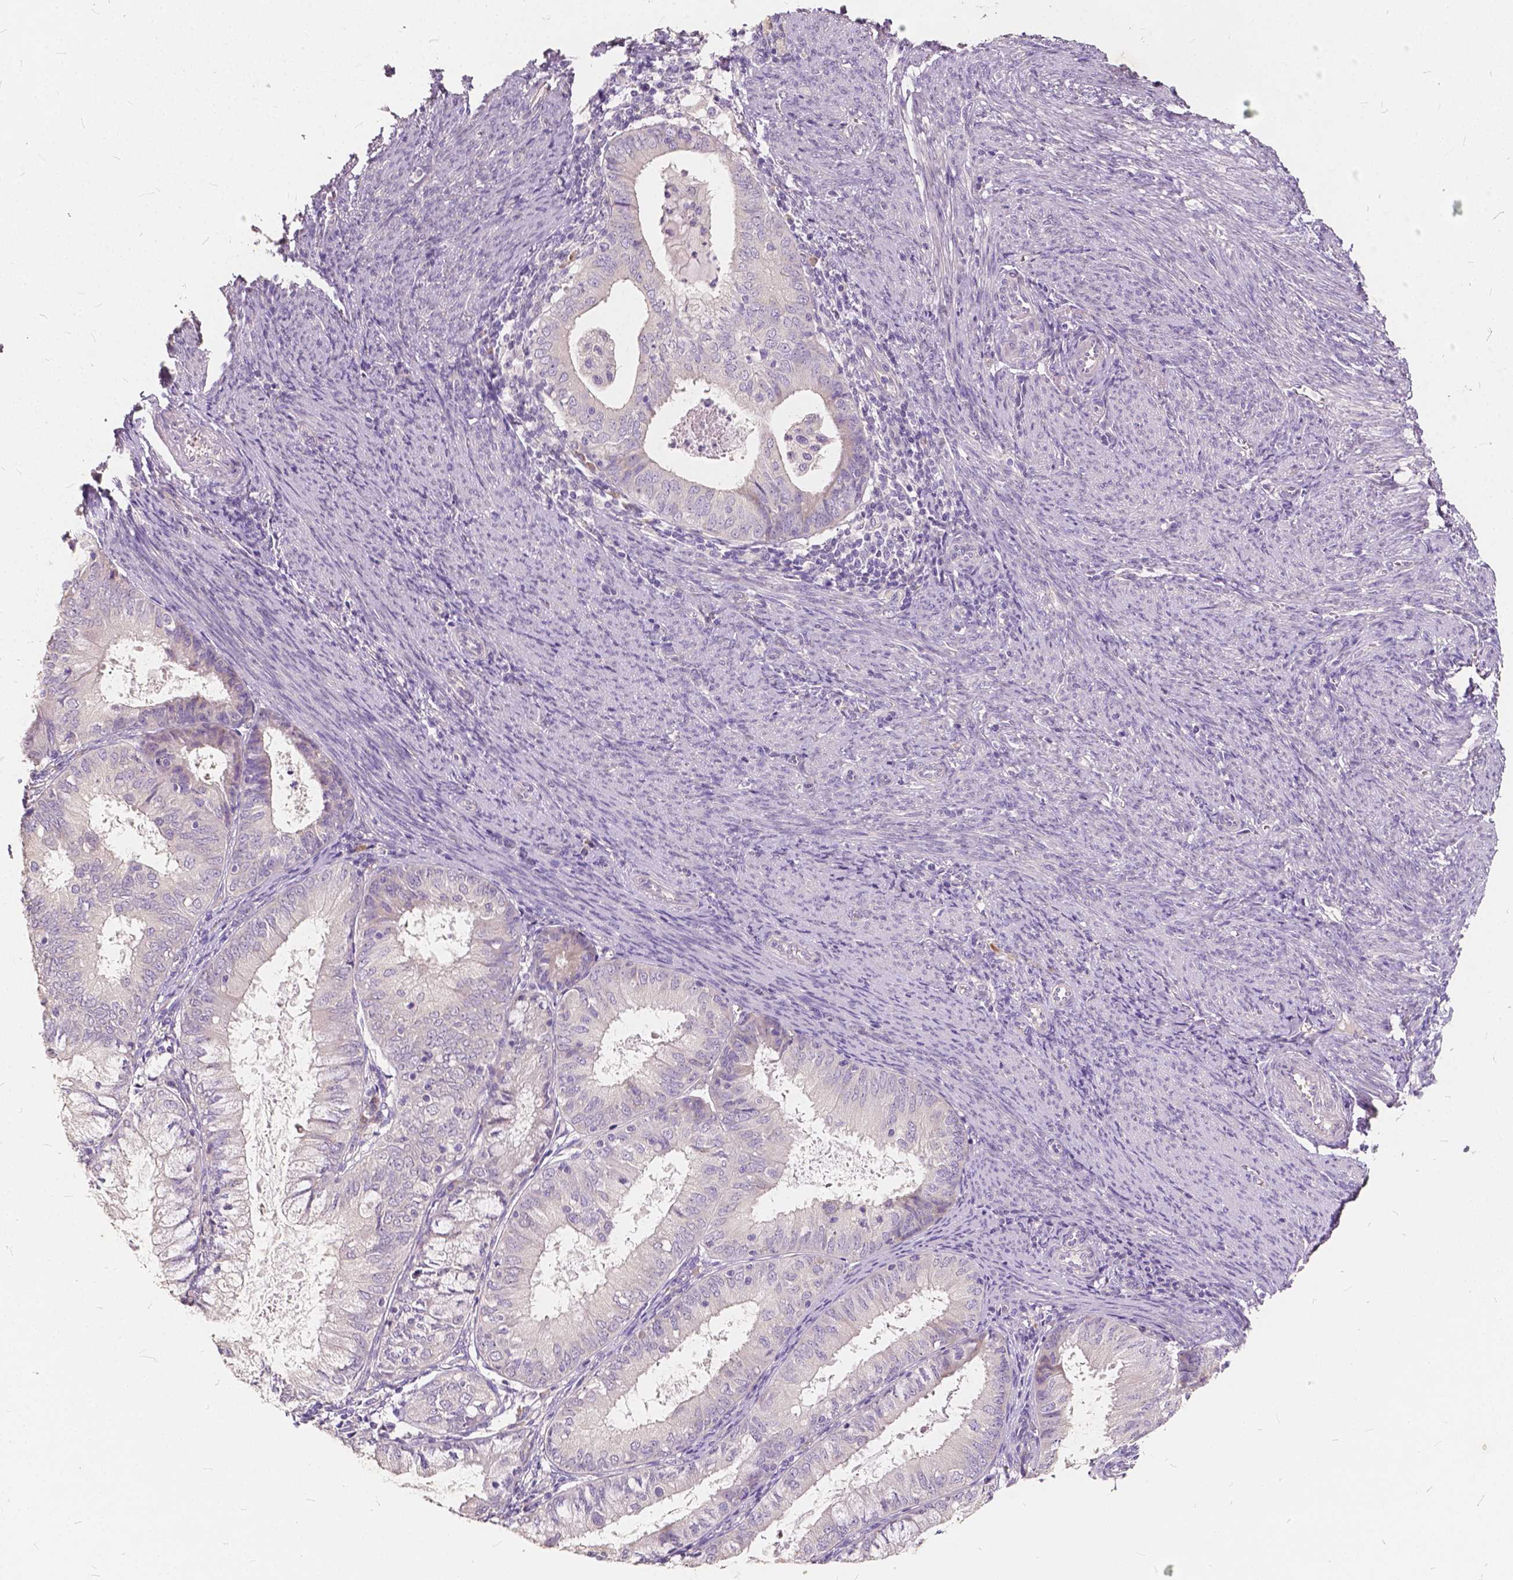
{"staining": {"intensity": "negative", "quantity": "none", "location": "none"}, "tissue": "endometrial cancer", "cell_type": "Tumor cells", "image_type": "cancer", "snomed": [{"axis": "morphology", "description": "Adenocarcinoma, NOS"}, {"axis": "topography", "description": "Endometrium"}], "caption": "IHC micrograph of neoplastic tissue: human endometrial adenocarcinoma stained with DAB shows no significant protein expression in tumor cells.", "gene": "SLC7A8", "patient": {"sex": "female", "age": 57}}